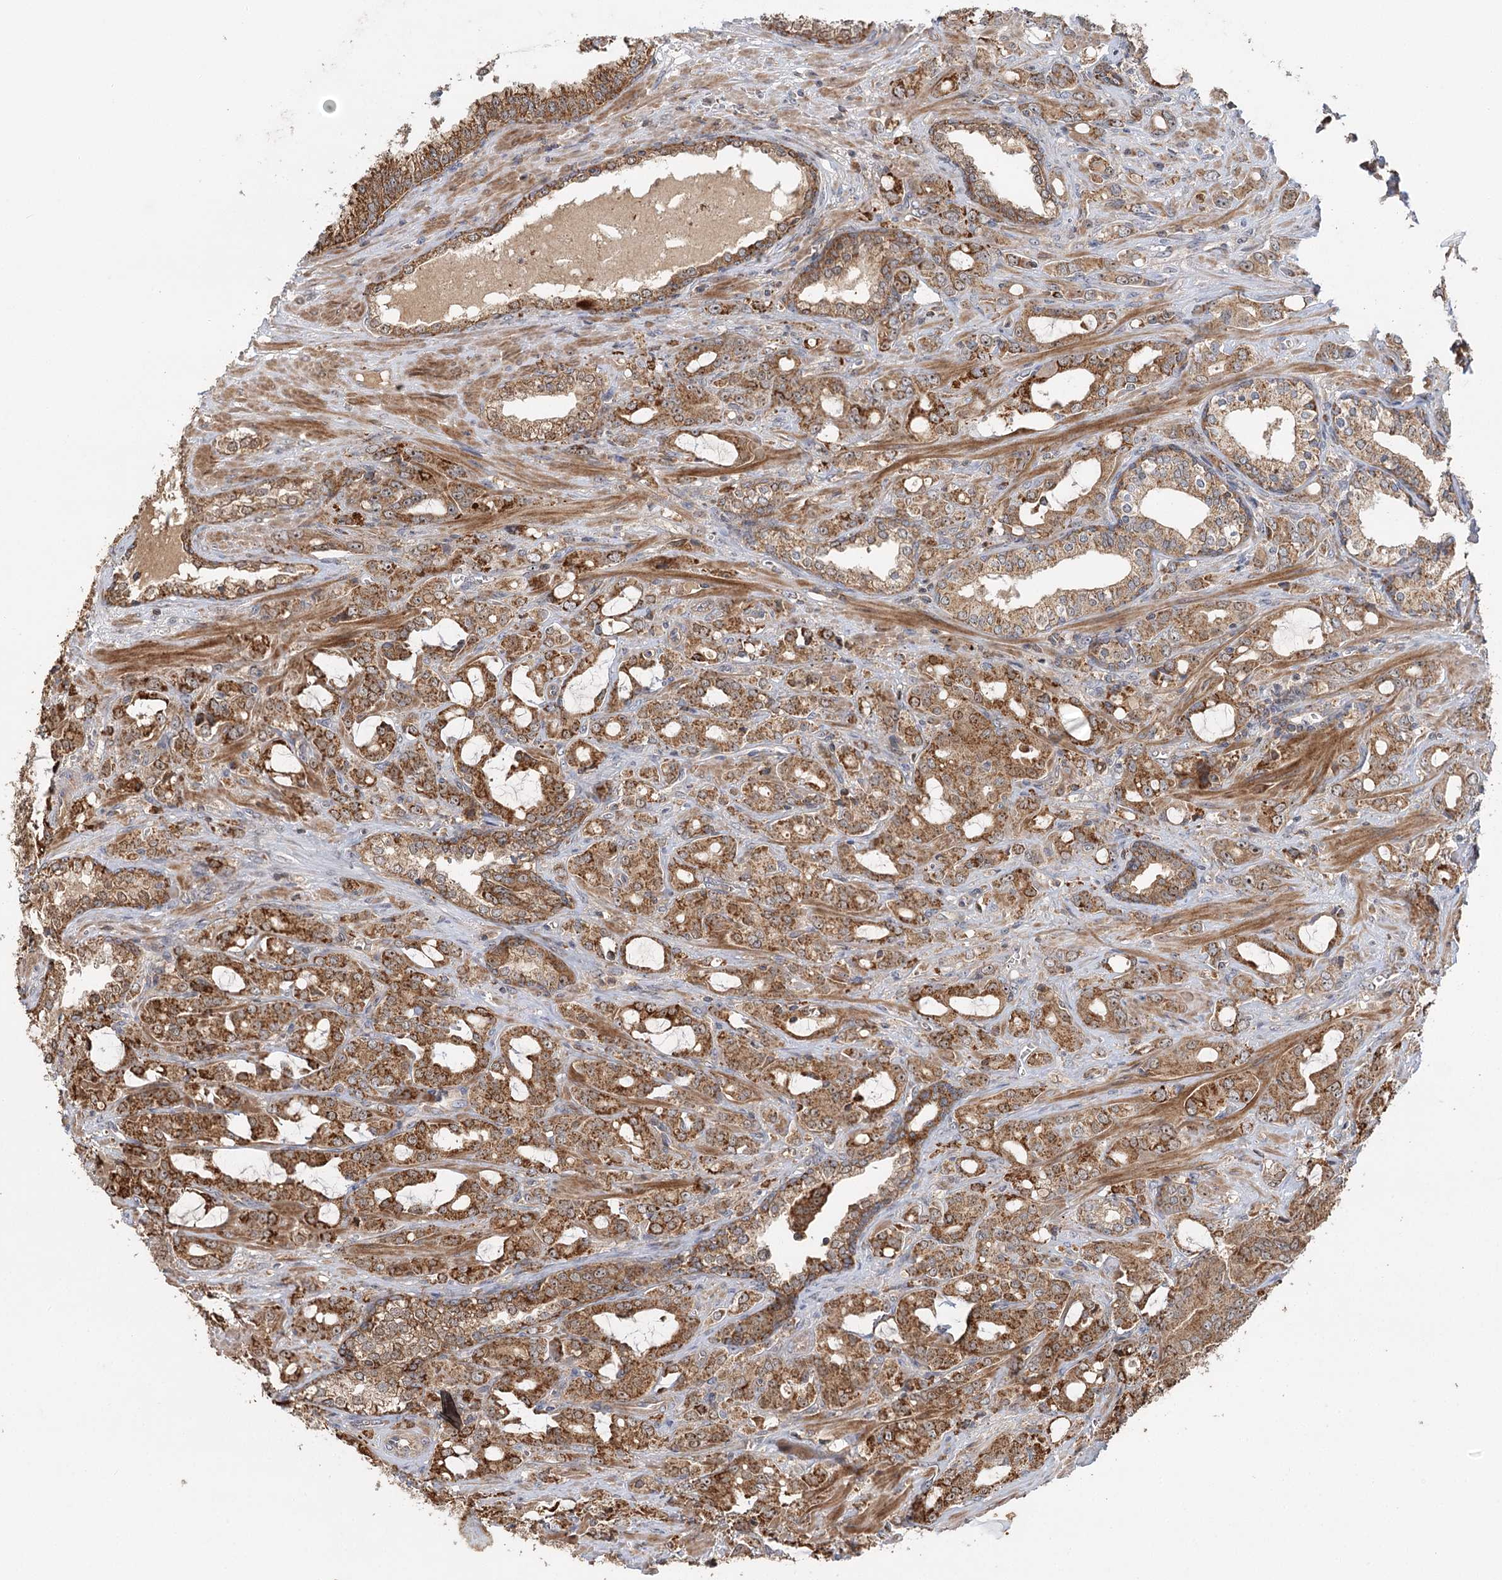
{"staining": {"intensity": "strong", "quantity": ">75%", "location": "cytoplasmic/membranous"}, "tissue": "prostate cancer", "cell_type": "Tumor cells", "image_type": "cancer", "snomed": [{"axis": "morphology", "description": "Adenocarcinoma, High grade"}, {"axis": "topography", "description": "Prostate"}], "caption": "Strong cytoplasmic/membranous expression is present in approximately >75% of tumor cells in prostate cancer (adenocarcinoma (high-grade)). The protein of interest is shown in brown color, while the nuclei are stained blue.", "gene": "RAPGEF6", "patient": {"sex": "male", "age": 72}}